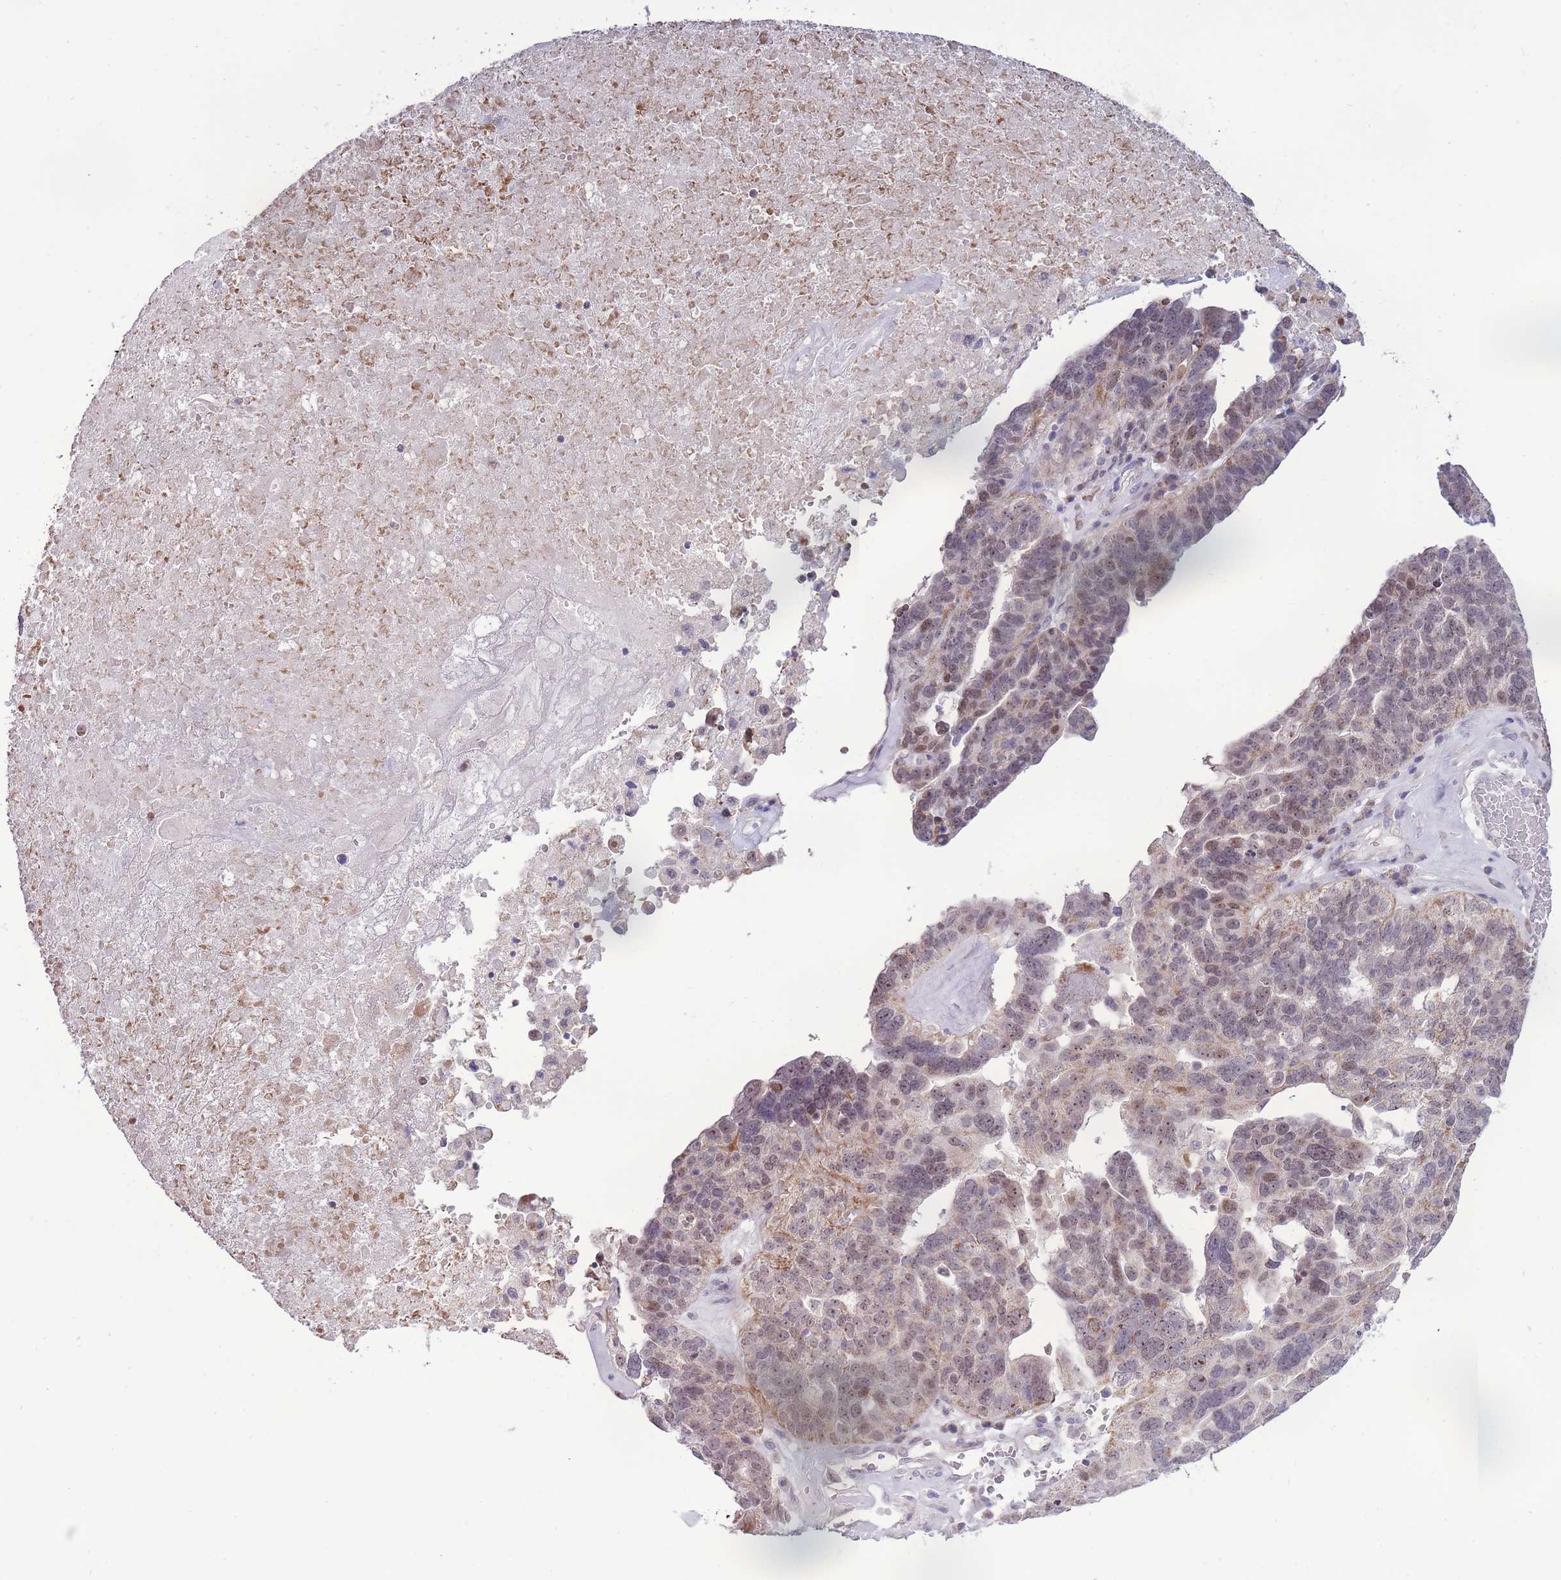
{"staining": {"intensity": "weak", "quantity": "25%-75%", "location": "cytoplasmic/membranous,nuclear"}, "tissue": "ovarian cancer", "cell_type": "Tumor cells", "image_type": "cancer", "snomed": [{"axis": "morphology", "description": "Cystadenocarcinoma, serous, NOS"}, {"axis": "topography", "description": "Ovary"}], "caption": "Tumor cells show low levels of weak cytoplasmic/membranous and nuclear staining in approximately 25%-75% of cells in ovarian cancer (serous cystadenocarcinoma).", "gene": "MCIDAS", "patient": {"sex": "female", "age": 59}}